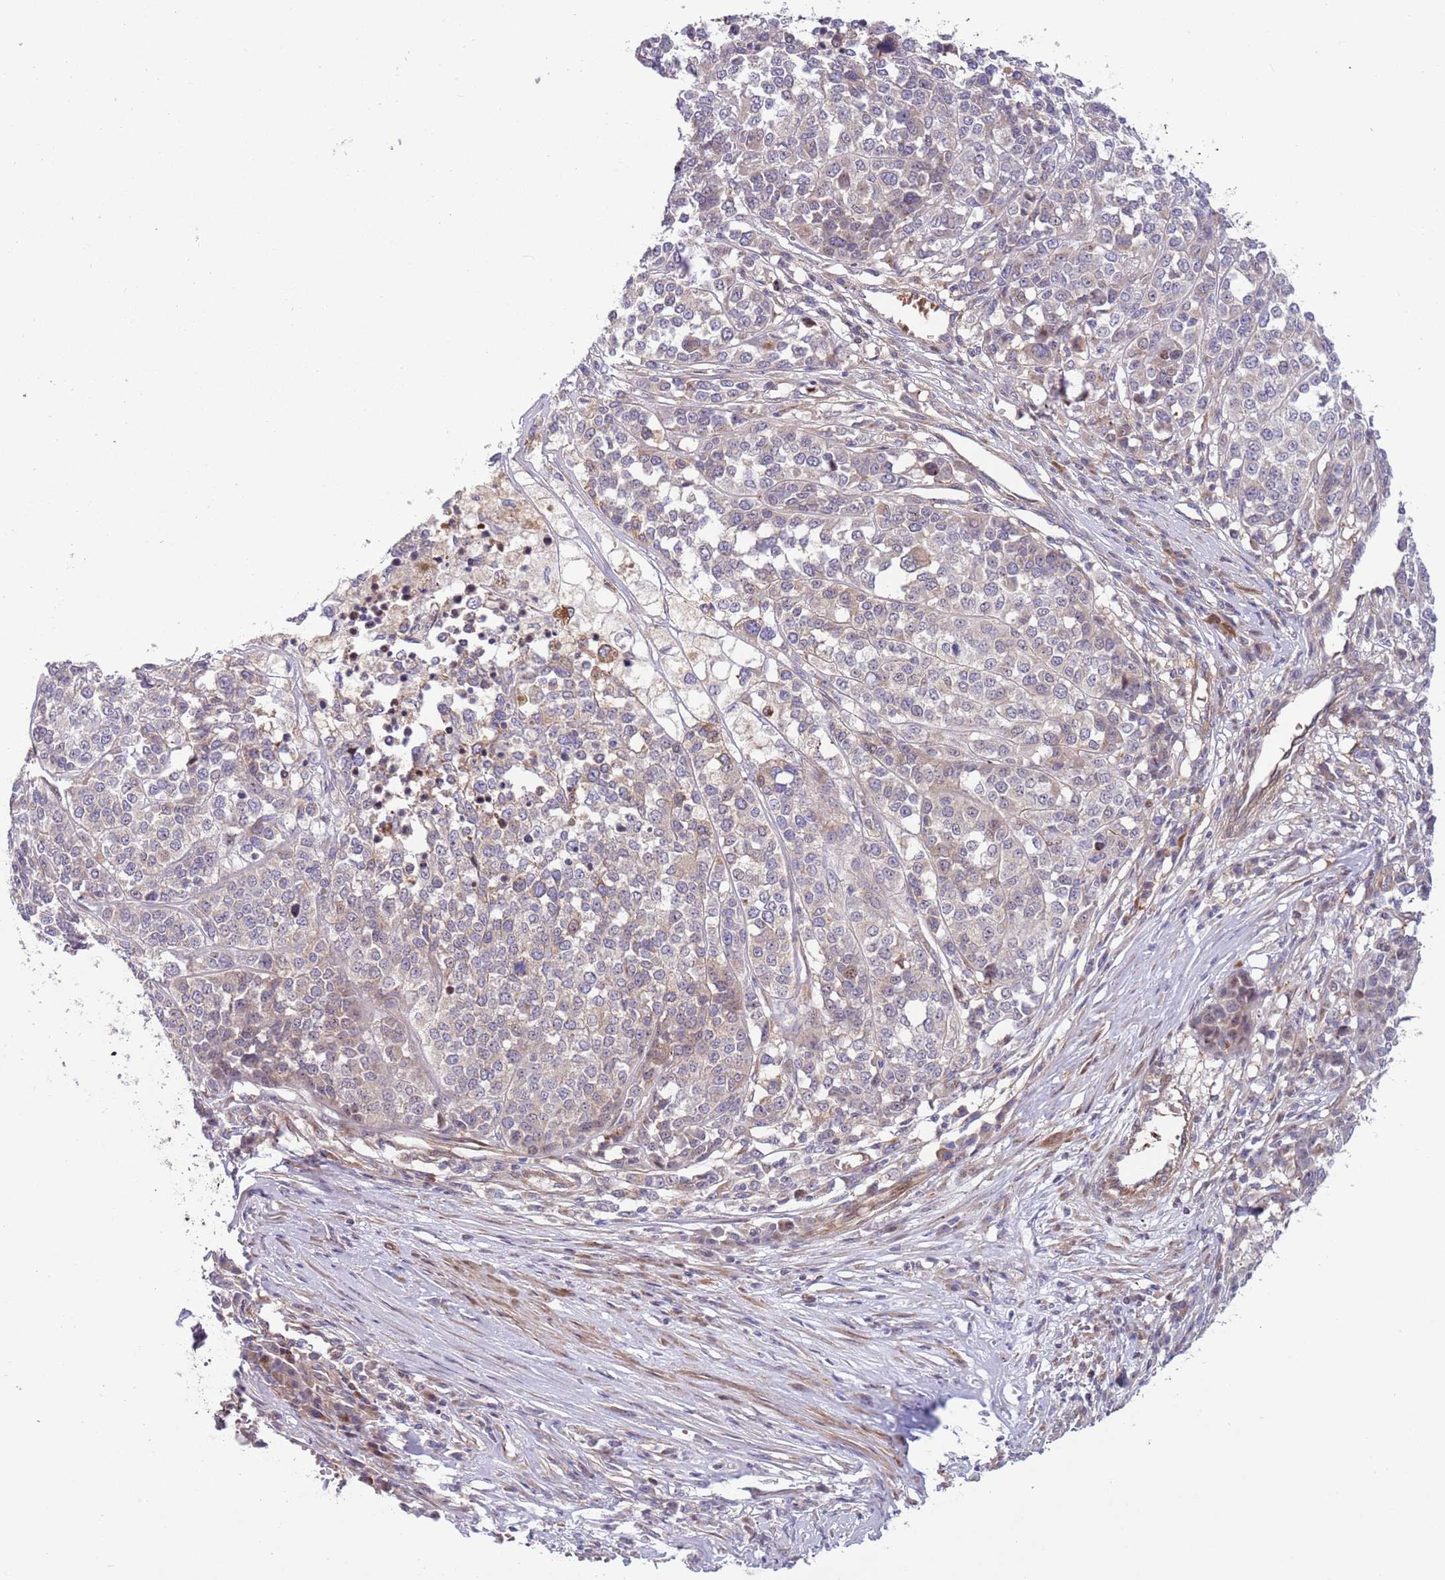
{"staining": {"intensity": "weak", "quantity": "25%-75%", "location": "cytoplasmic/membranous"}, "tissue": "melanoma", "cell_type": "Tumor cells", "image_type": "cancer", "snomed": [{"axis": "morphology", "description": "Malignant melanoma, Metastatic site"}, {"axis": "topography", "description": "Lymph node"}], "caption": "Immunohistochemical staining of human malignant melanoma (metastatic site) reveals low levels of weak cytoplasmic/membranous protein positivity in approximately 25%-75% of tumor cells. (DAB (3,3'-diaminobenzidine) IHC with brightfield microscopy, high magnification).", "gene": "ITGB6", "patient": {"sex": "male", "age": 44}}